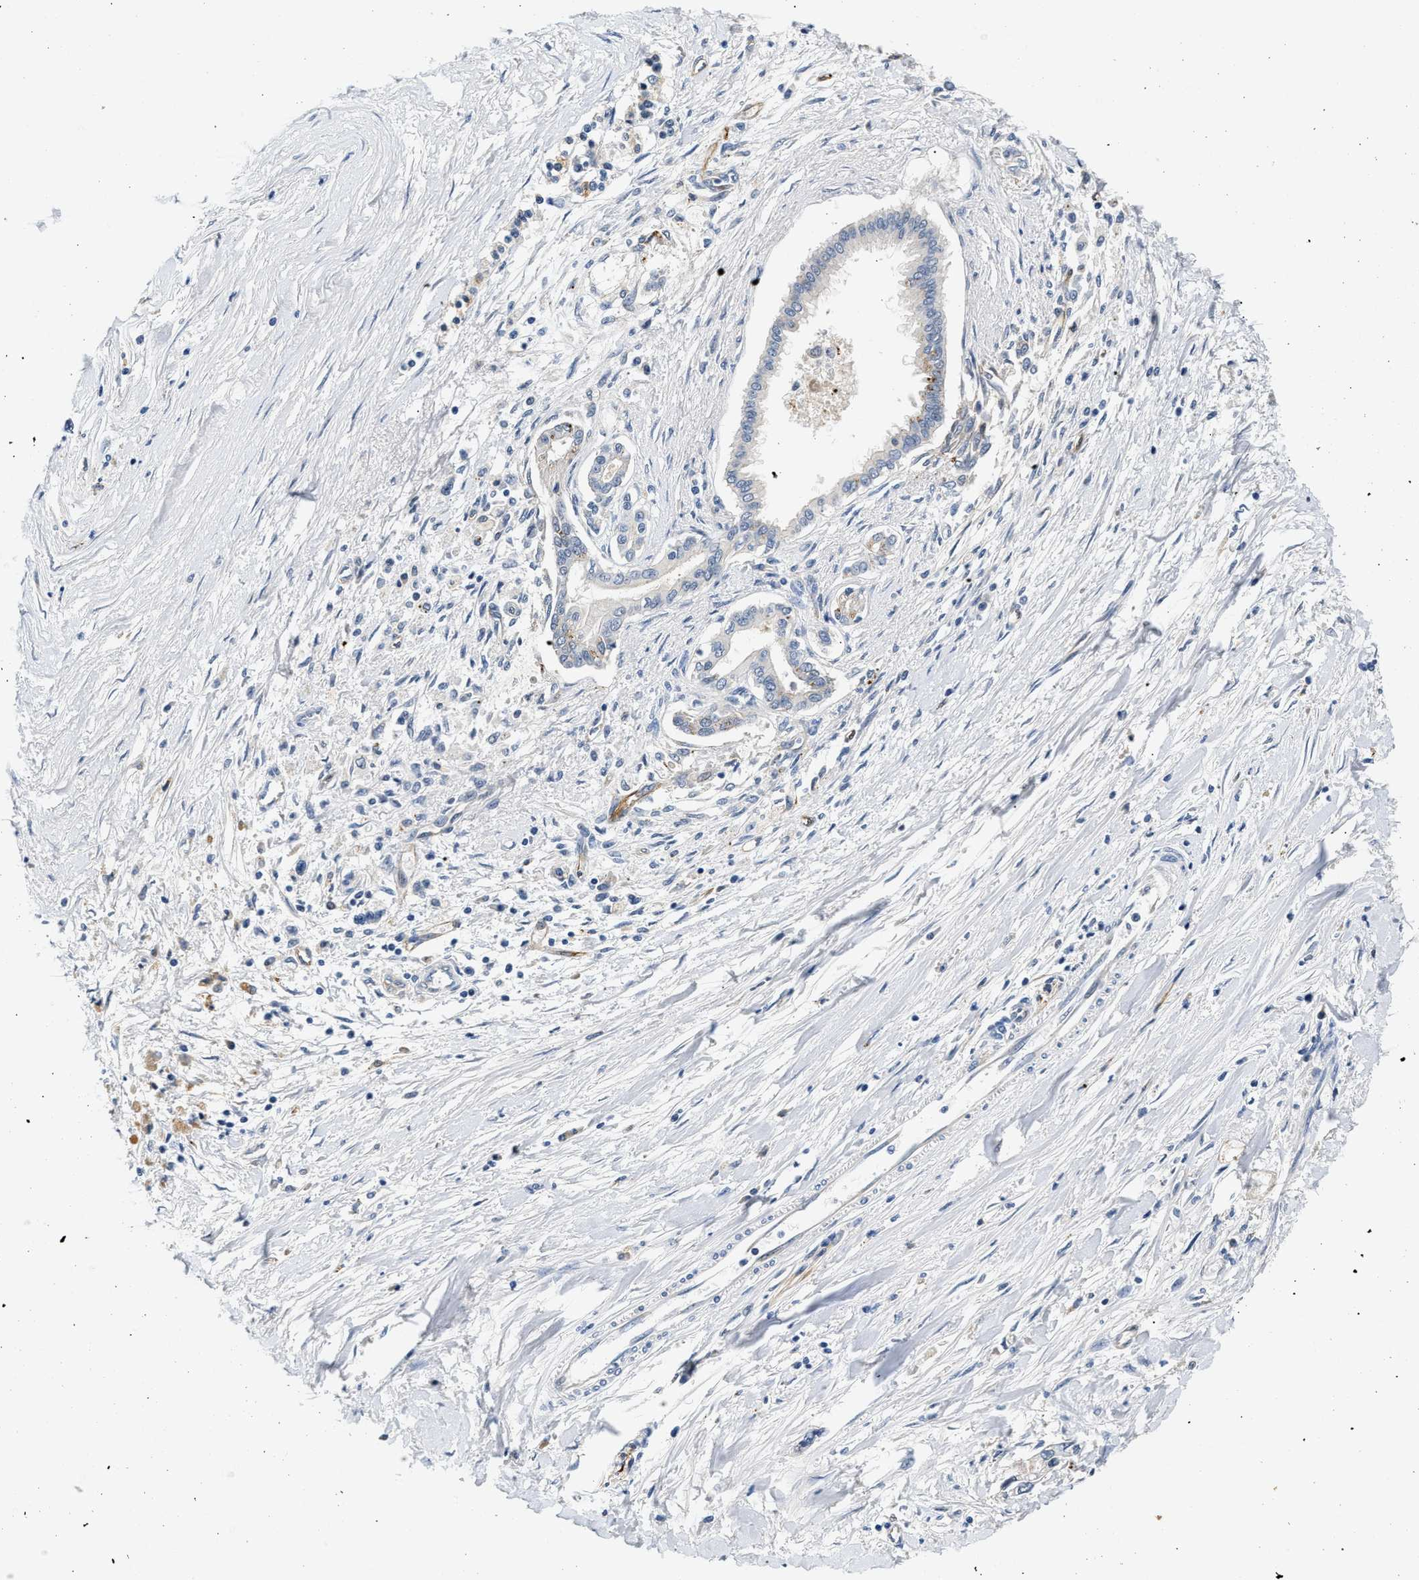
{"staining": {"intensity": "negative", "quantity": "none", "location": "none"}, "tissue": "pancreatic cancer", "cell_type": "Tumor cells", "image_type": "cancer", "snomed": [{"axis": "morphology", "description": "Adenocarcinoma, NOS"}, {"axis": "topography", "description": "Pancreas"}], "caption": "Pancreatic adenocarcinoma stained for a protein using IHC demonstrates no positivity tumor cells.", "gene": "MED22", "patient": {"sex": "male", "age": 56}}